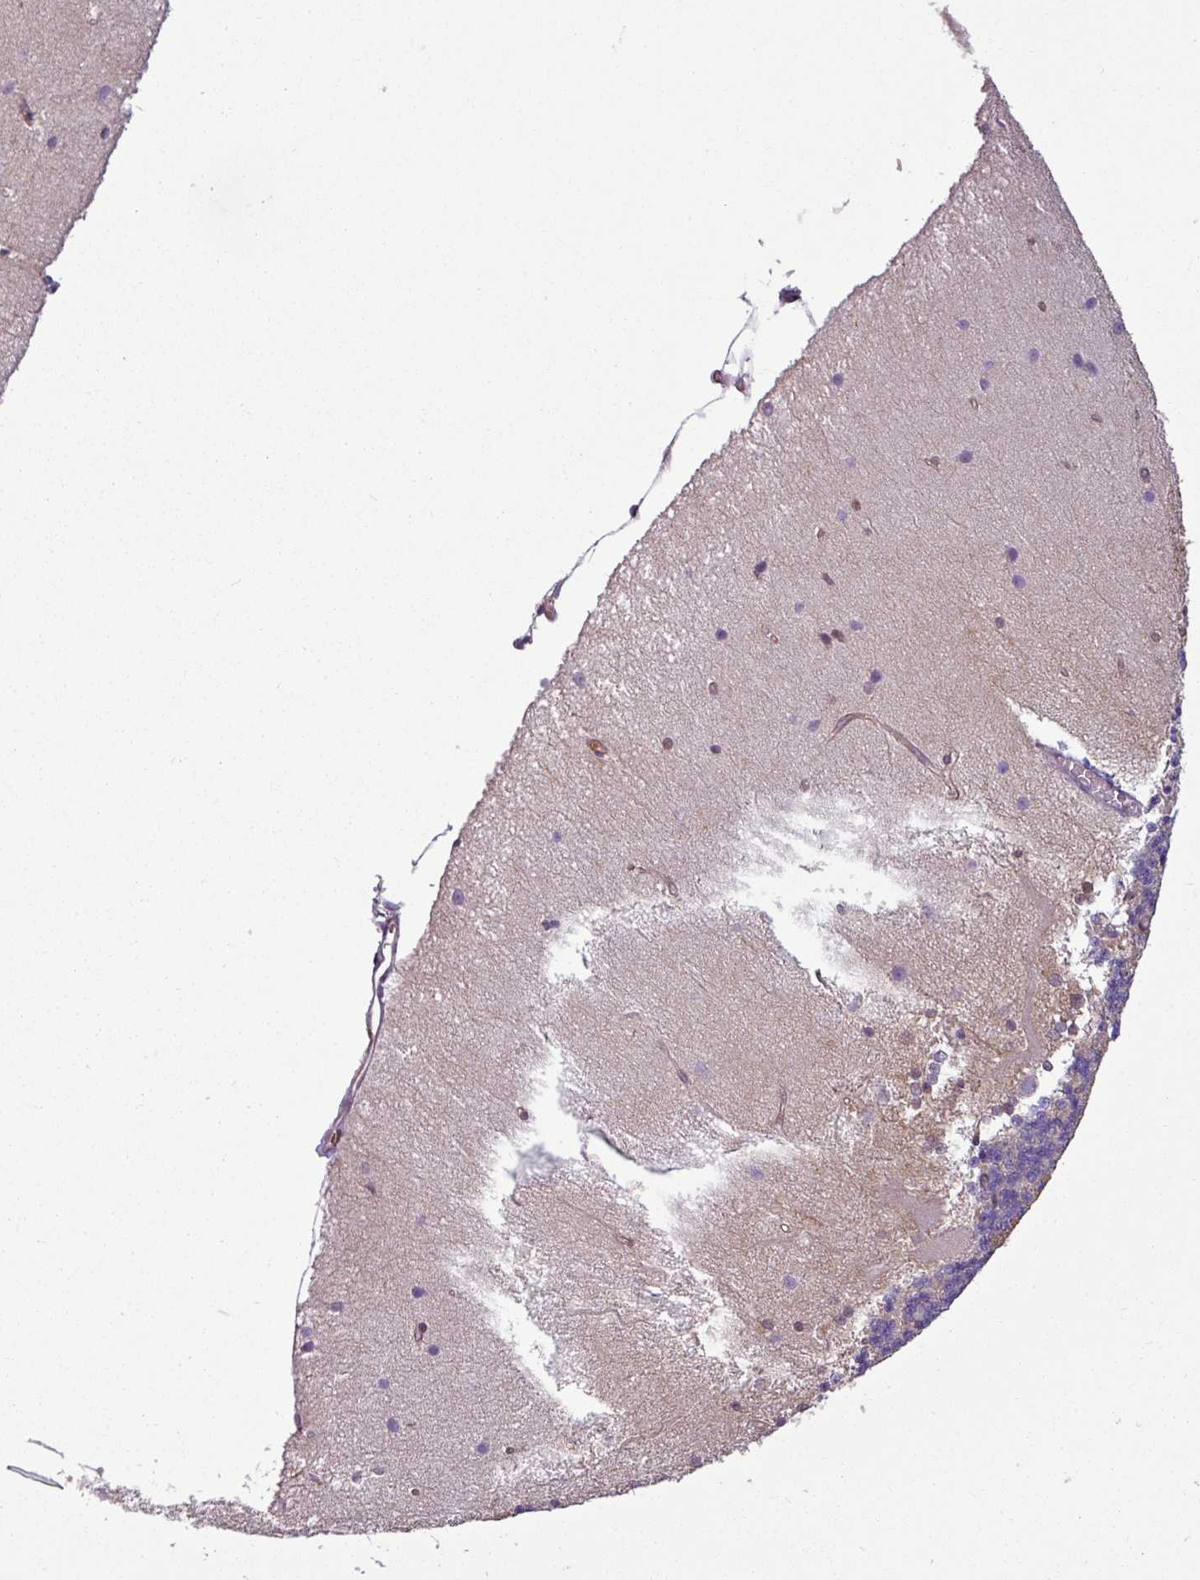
{"staining": {"intensity": "negative", "quantity": "none", "location": "none"}, "tissue": "cerebellum", "cell_type": "Cells in granular layer", "image_type": "normal", "snomed": [{"axis": "morphology", "description": "Normal tissue, NOS"}, {"axis": "topography", "description": "Cerebellum"}], "caption": "Image shows no significant protein positivity in cells in granular layer of normal cerebellum.", "gene": "SH3BGRL", "patient": {"sex": "female", "age": 54}}